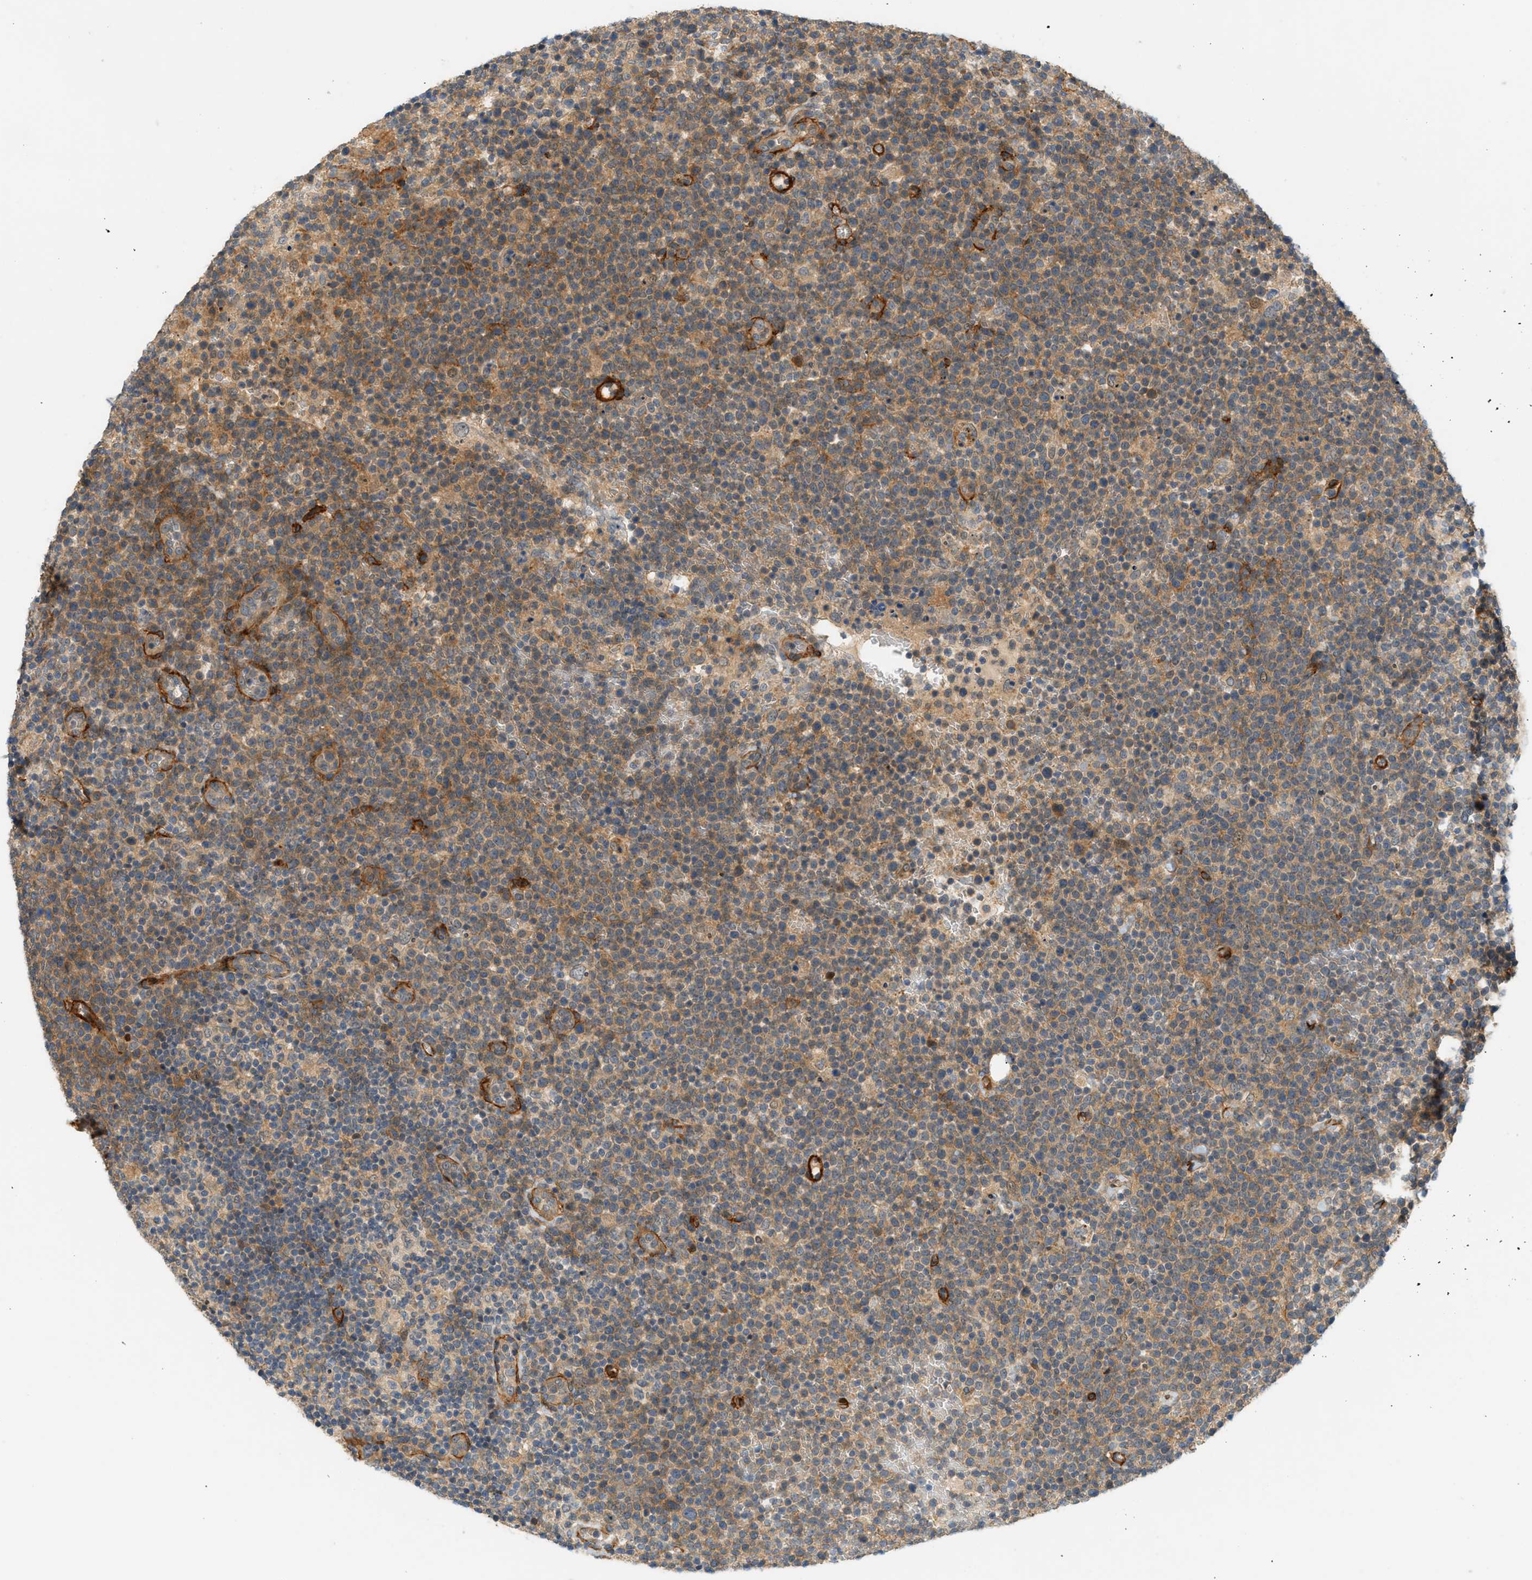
{"staining": {"intensity": "moderate", "quantity": ">75%", "location": "cytoplasmic/membranous"}, "tissue": "lymphoma", "cell_type": "Tumor cells", "image_type": "cancer", "snomed": [{"axis": "morphology", "description": "Malignant lymphoma, non-Hodgkin's type, High grade"}, {"axis": "topography", "description": "Lymph node"}], "caption": "Malignant lymphoma, non-Hodgkin's type (high-grade) stained with a brown dye shows moderate cytoplasmic/membranous positive expression in about >75% of tumor cells.", "gene": "EDNRA", "patient": {"sex": "male", "age": 61}}